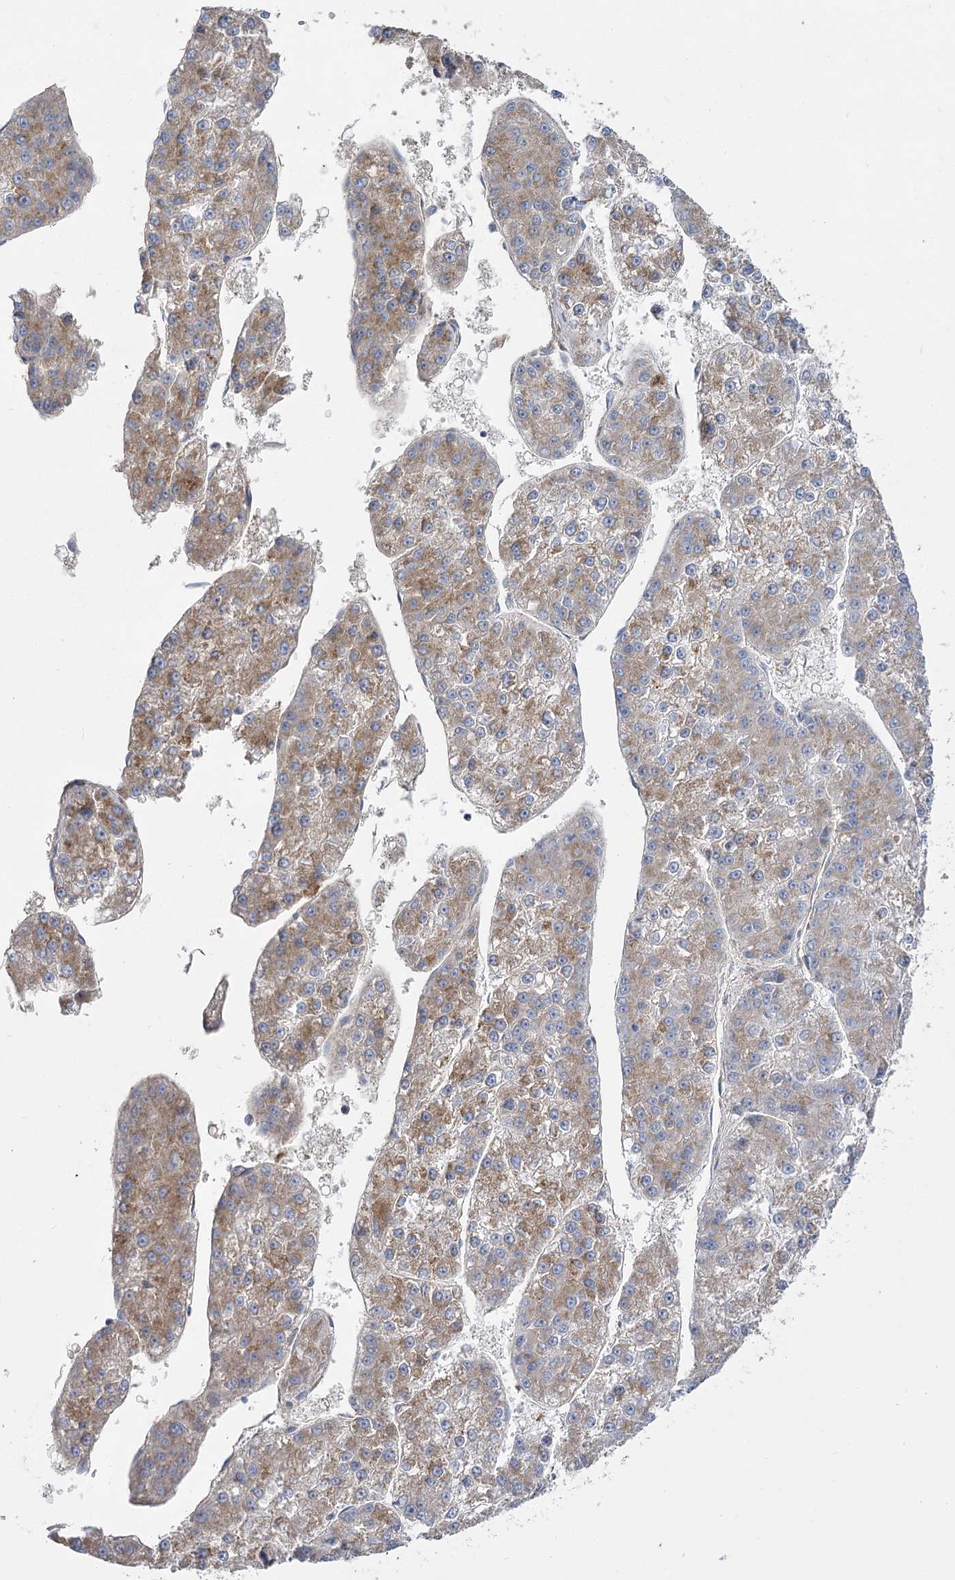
{"staining": {"intensity": "weak", "quantity": "25%-75%", "location": "cytoplasmic/membranous"}, "tissue": "liver cancer", "cell_type": "Tumor cells", "image_type": "cancer", "snomed": [{"axis": "morphology", "description": "Carcinoma, Hepatocellular, NOS"}, {"axis": "topography", "description": "Liver"}], "caption": "Brown immunohistochemical staining in liver cancer (hepatocellular carcinoma) reveals weak cytoplasmic/membranous positivity in approximately 25%-75% of tumor cells.", "gene": "RMDN2", "patient": {"sex": "female", "age": 73}}